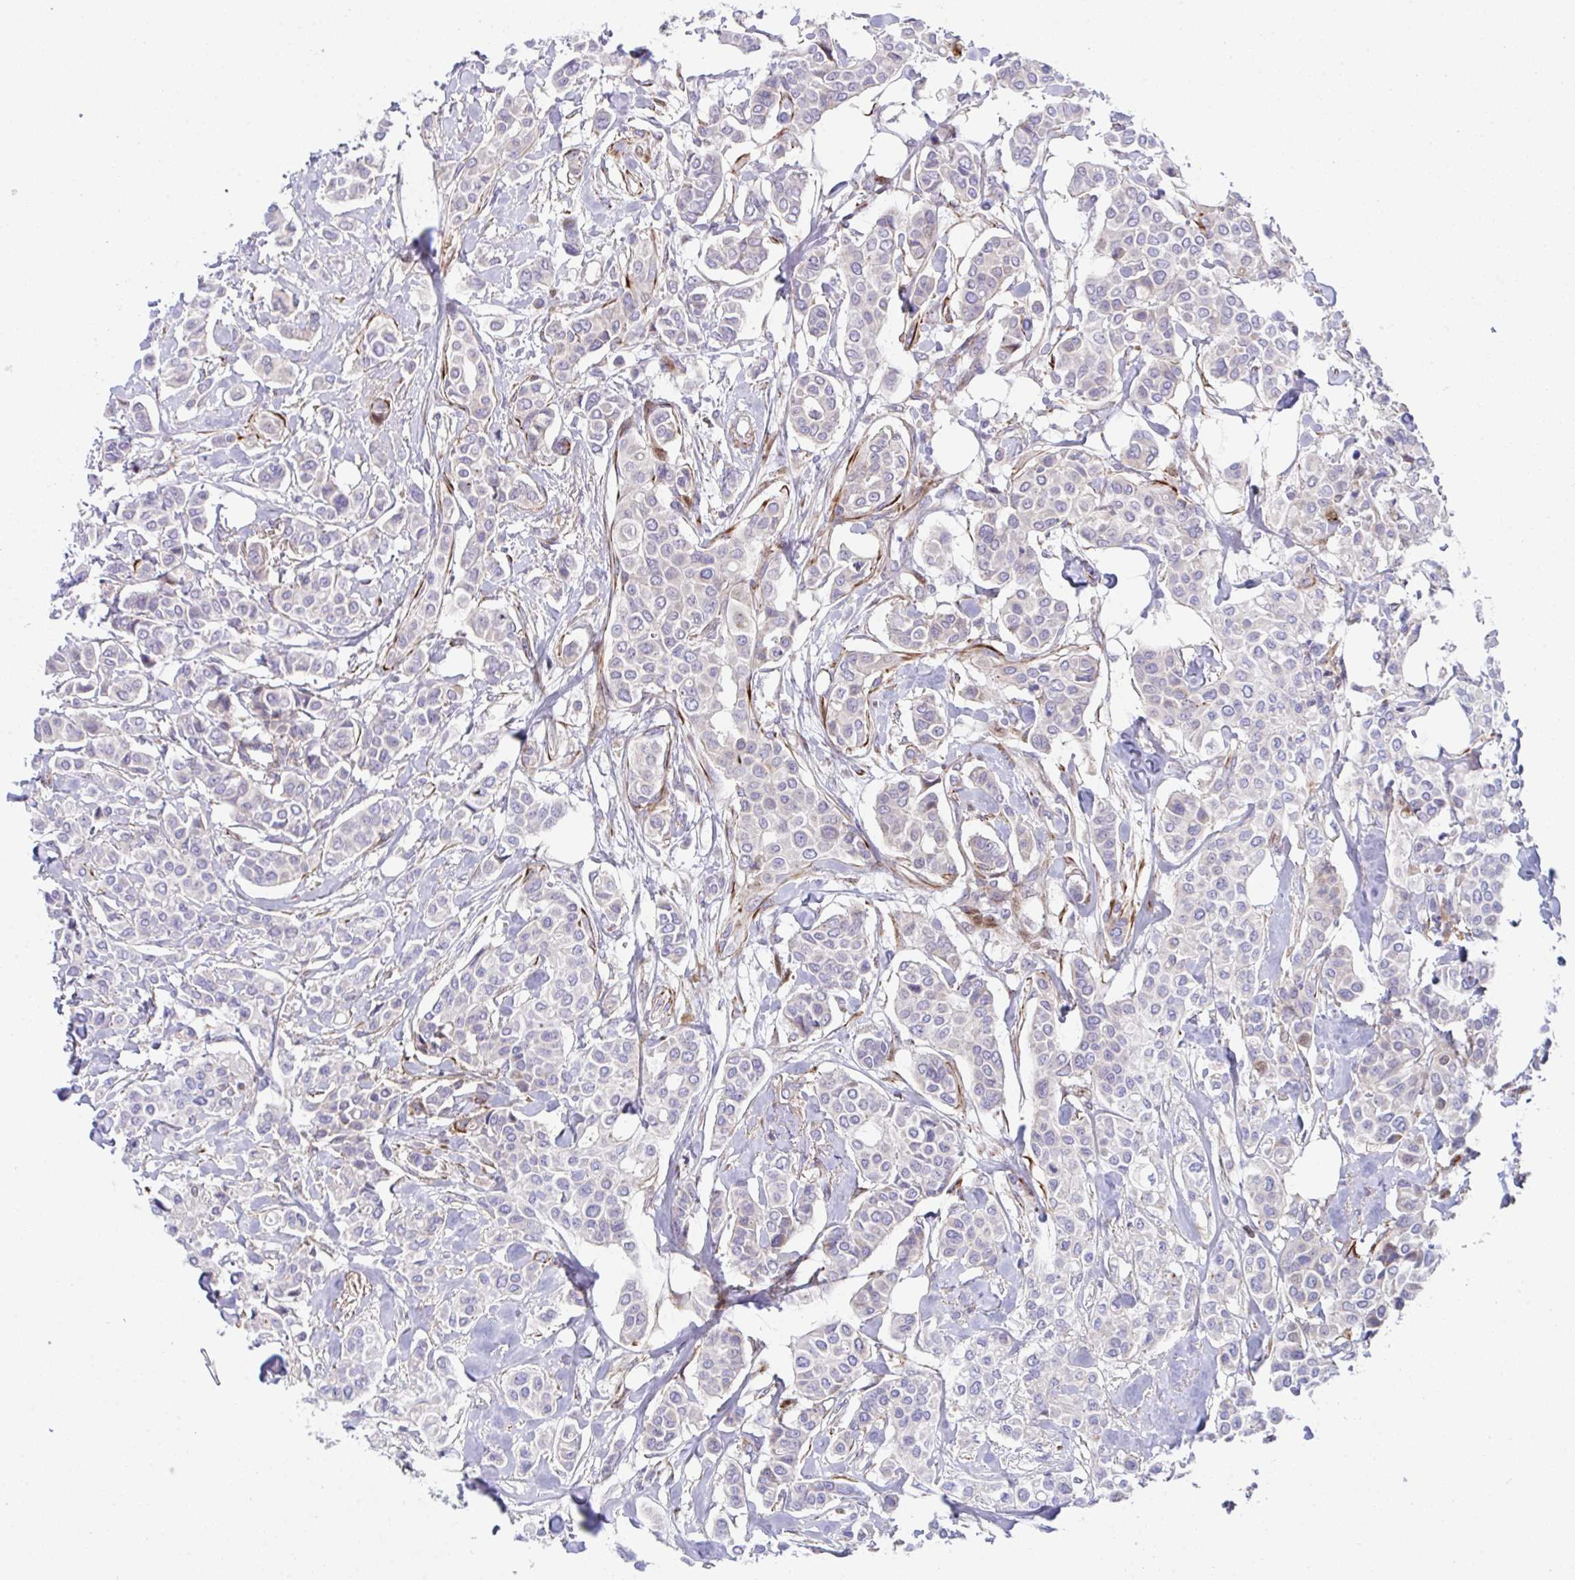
{"staining": {"intensity": "negative", "quantity": "none", "location": "none"}, "tissue": "breast cancer", "cell_type": "Tumor cells", "image_type": "cancer", "snomed": [{"axis": "morphology", "description": "Lobular carcinoma"}, {"axis": "topography", "description": "Breast"}], "caption": "The histopathology image shows no significant expression in tumor cells of breast cancer (lobular carcinoma). The staining was performed using DAB (3,3'-diaminobenzidine) to visualize the protein expression in brown, while the nuclei were stained in blue with hematoxylin (Magnification: 20x).", "gene": "ZNF713", "patient": {"sex": "female", "age": 51}}